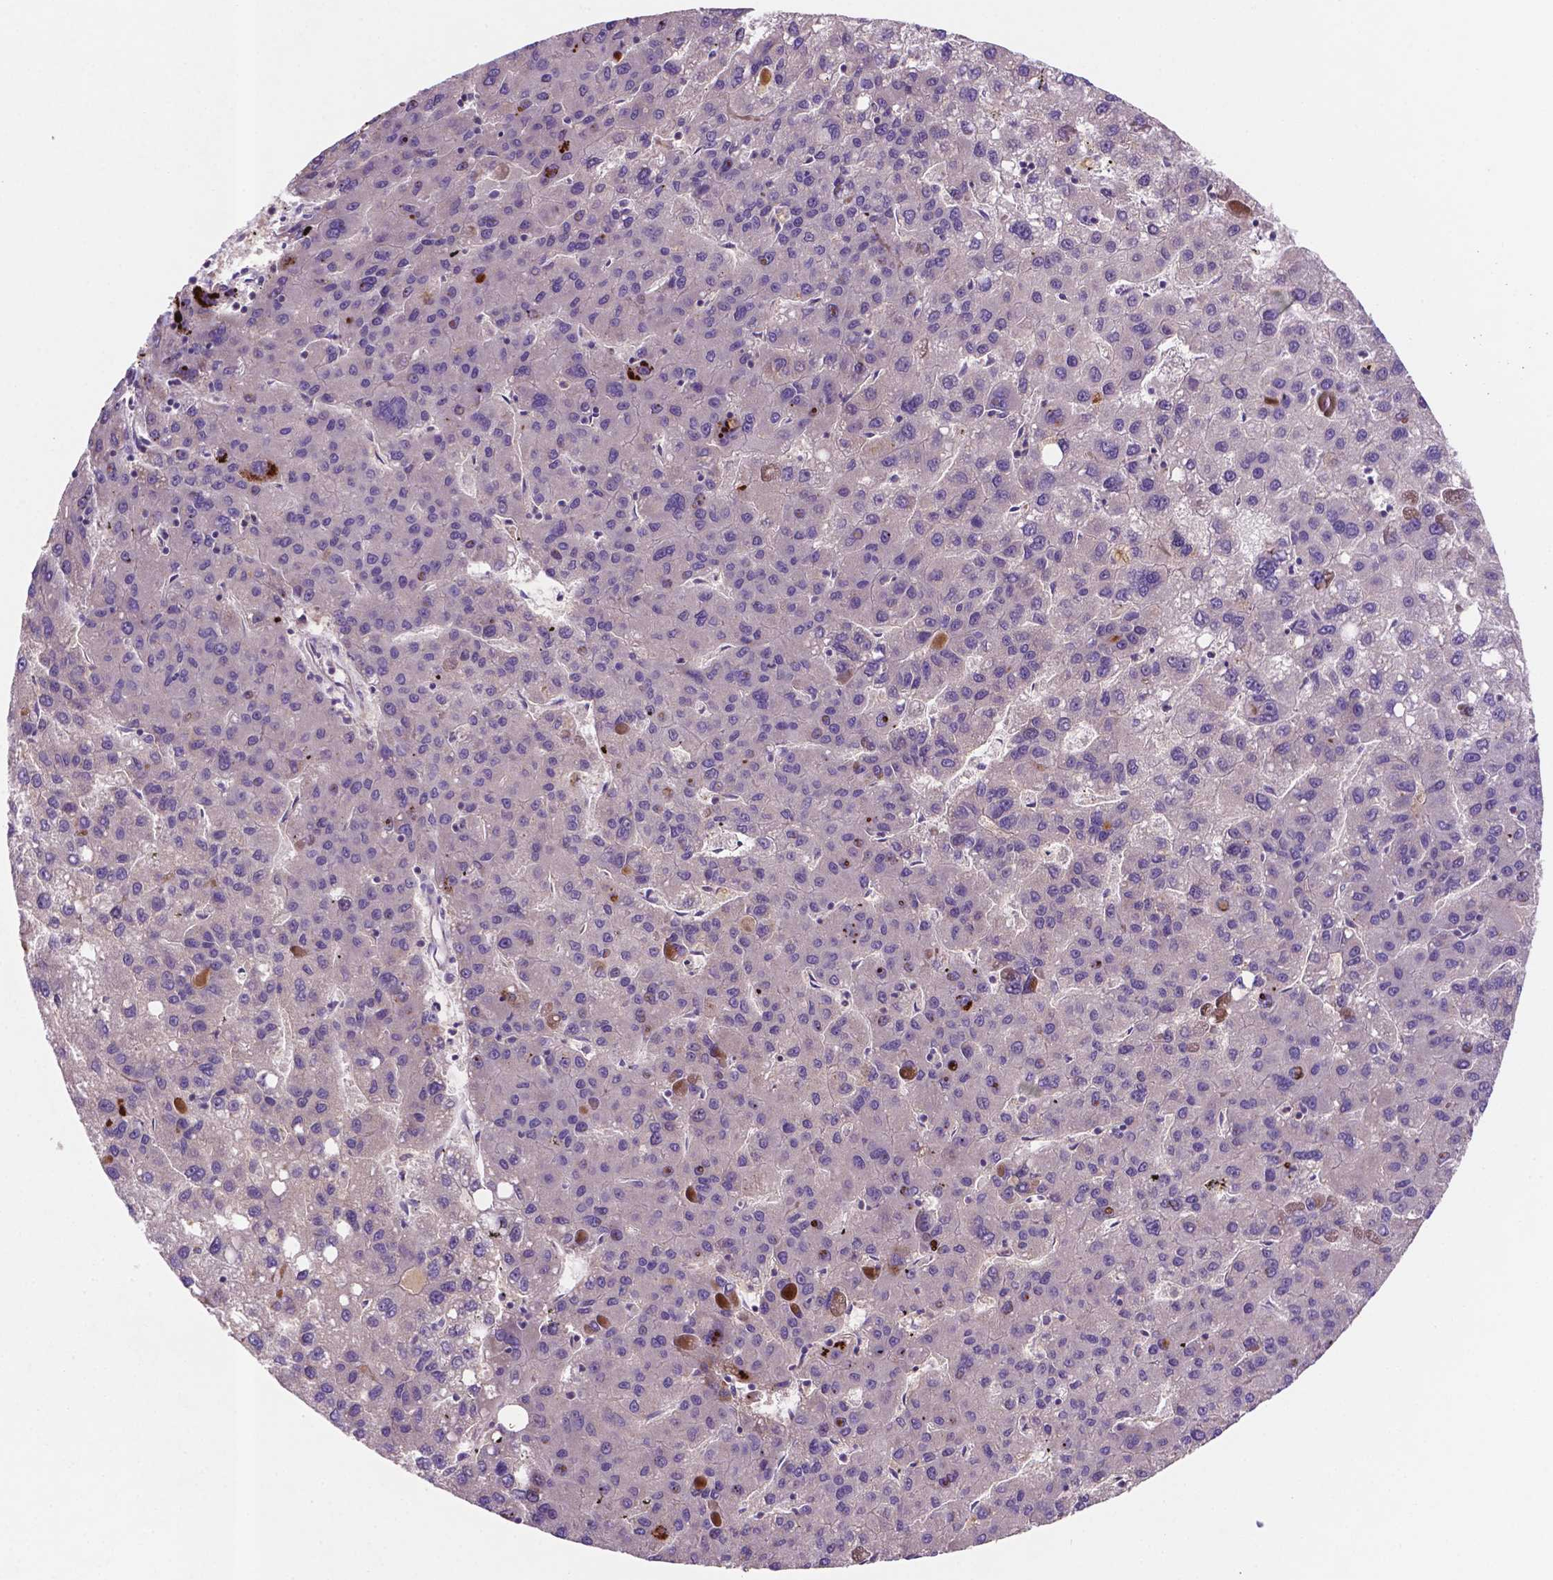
{"staining": {"intensity": "negative", "quantity": "none", "location": "none"}, "tissue": "liver cancer", "cell_type": "Tumor cells", "image_type": "cancer", "snomed": [{"axis": "morphology", "description": "Carcinoma, Hepatocellular, NOS"}, {"axis": "topography", "description": "Liver"}], "caption": "Liver cancer (hepatocellular carcinoma) was stained to show a protein in brown. There is no significant positivity in tumor cells.", "gene": "TM4SF20", "patient": {"sex": "female", "age": 82}}